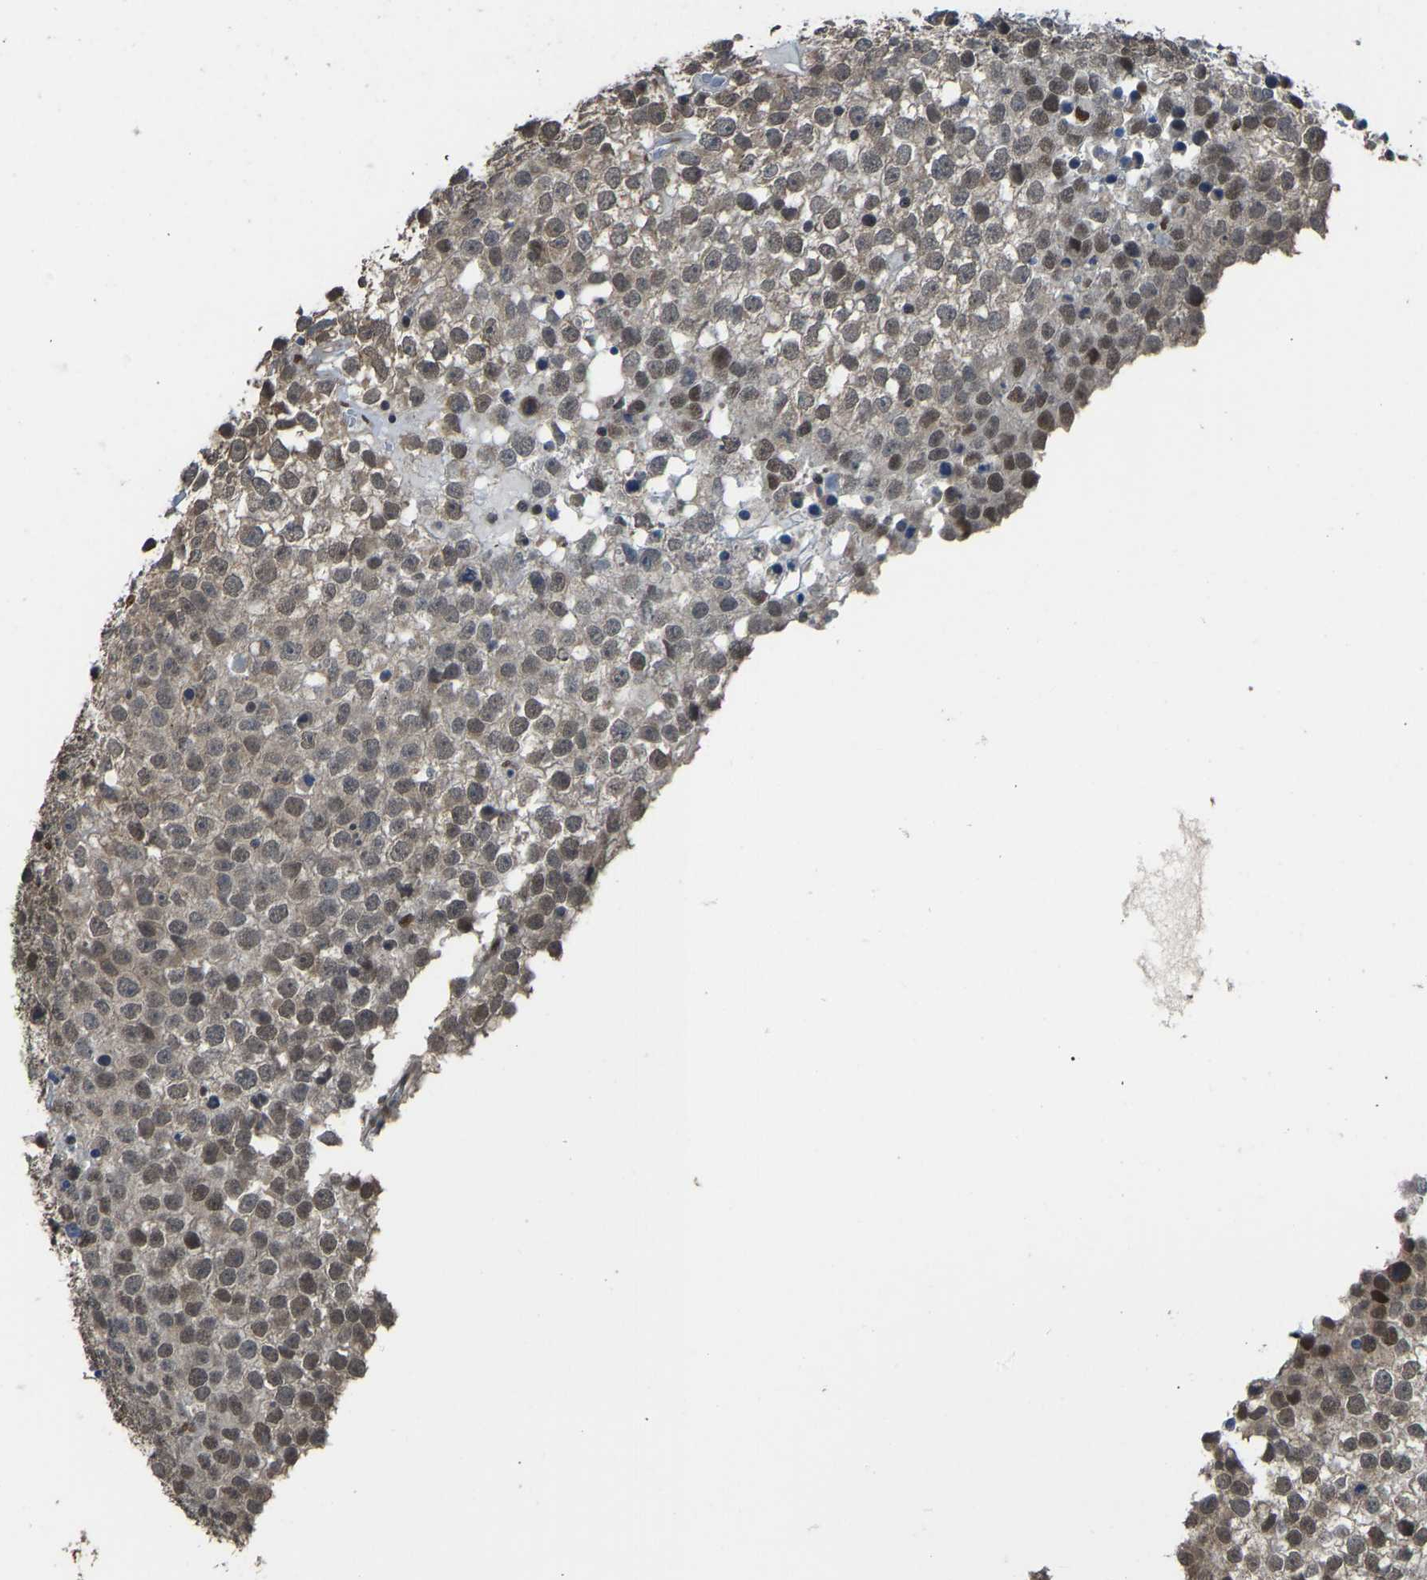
{"staining": {"intensity": "weak", "quantity": ">75%", "location": "cytoplasmic/membranous,nuclear"}, "tissue": "testis cancer", "cell_type": "Tumor cells", "image_type": "cancer", "snomed": [{"axis": "morphology", "description": "Seminoma, NOS"}, {"axis": "topography", "description": "Testis"}], "caption": "Immunohistochemistry (IHC) image of neoplastic tissue: human testis cancer stained using immunohistochemistry shows low levels of weak protein expression localized specifically in the cytoplasmic/membranous and nuclear of tumor cells, appearing as a cytoplasmic/membranous and nuclear brown color.", "gene": "KPNA6", "patient": {"sex": "male", "age": 65}}